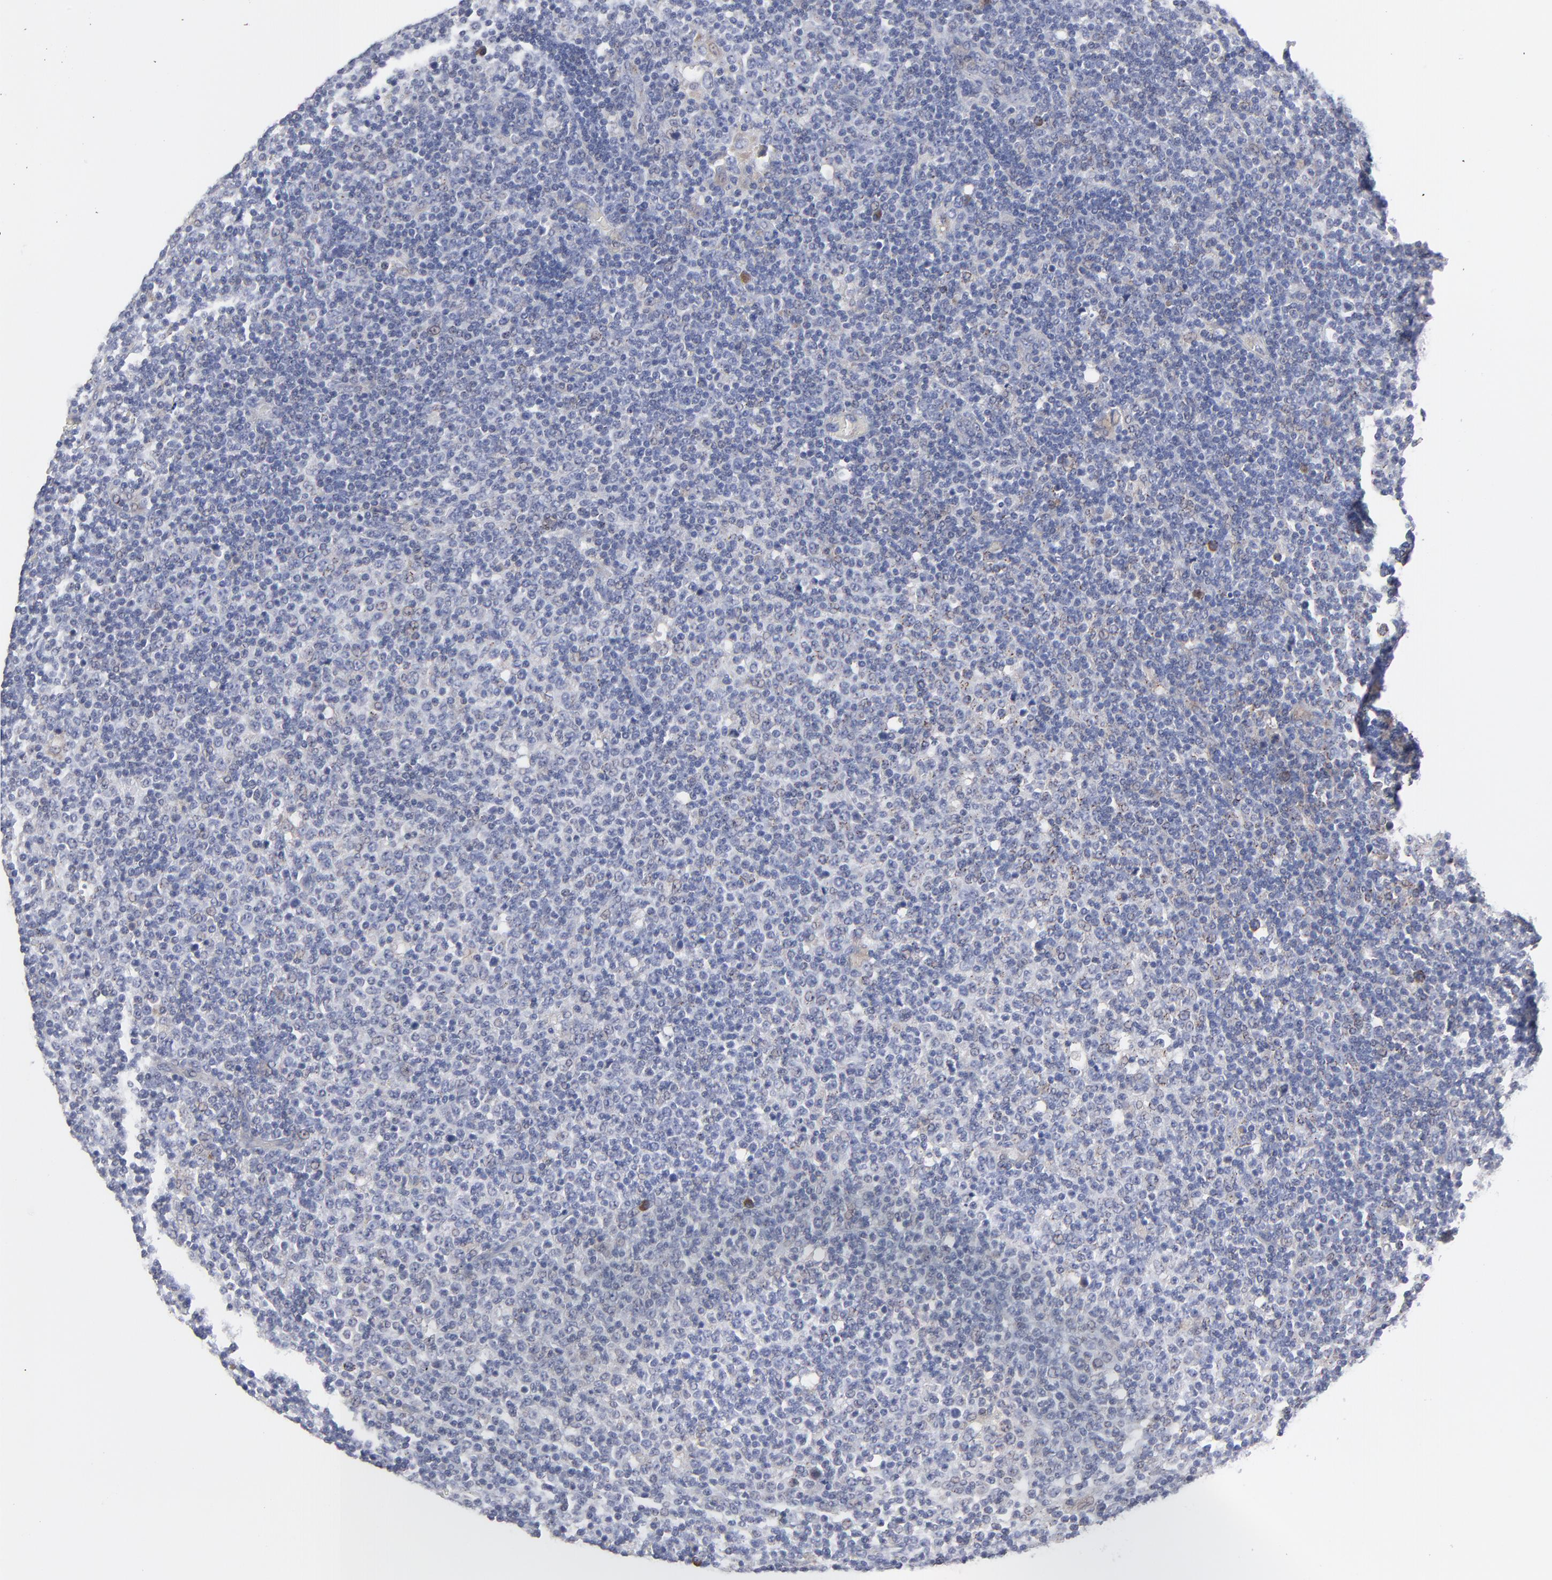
{"staining": {"intensity": "negative", "quantity": "none", "location": "none"}, "tissue": "lymphoma", "cell_type": "Tumor cells", "image_type": "cancer", "snomed": [{"axis": "morphology", "description": "Malignant lymphoma, non-Hodgkin's type, Low grade"}, {"axis": "topography", "description": "Lymph node"}], "caption": "IHC of malignant lymphoma, non-Hodgkin's type (low-grade) demonstrates no staining in tumor cells.", "gene": "TRIM22", "patient": {"sex": "male", "age": 70}}